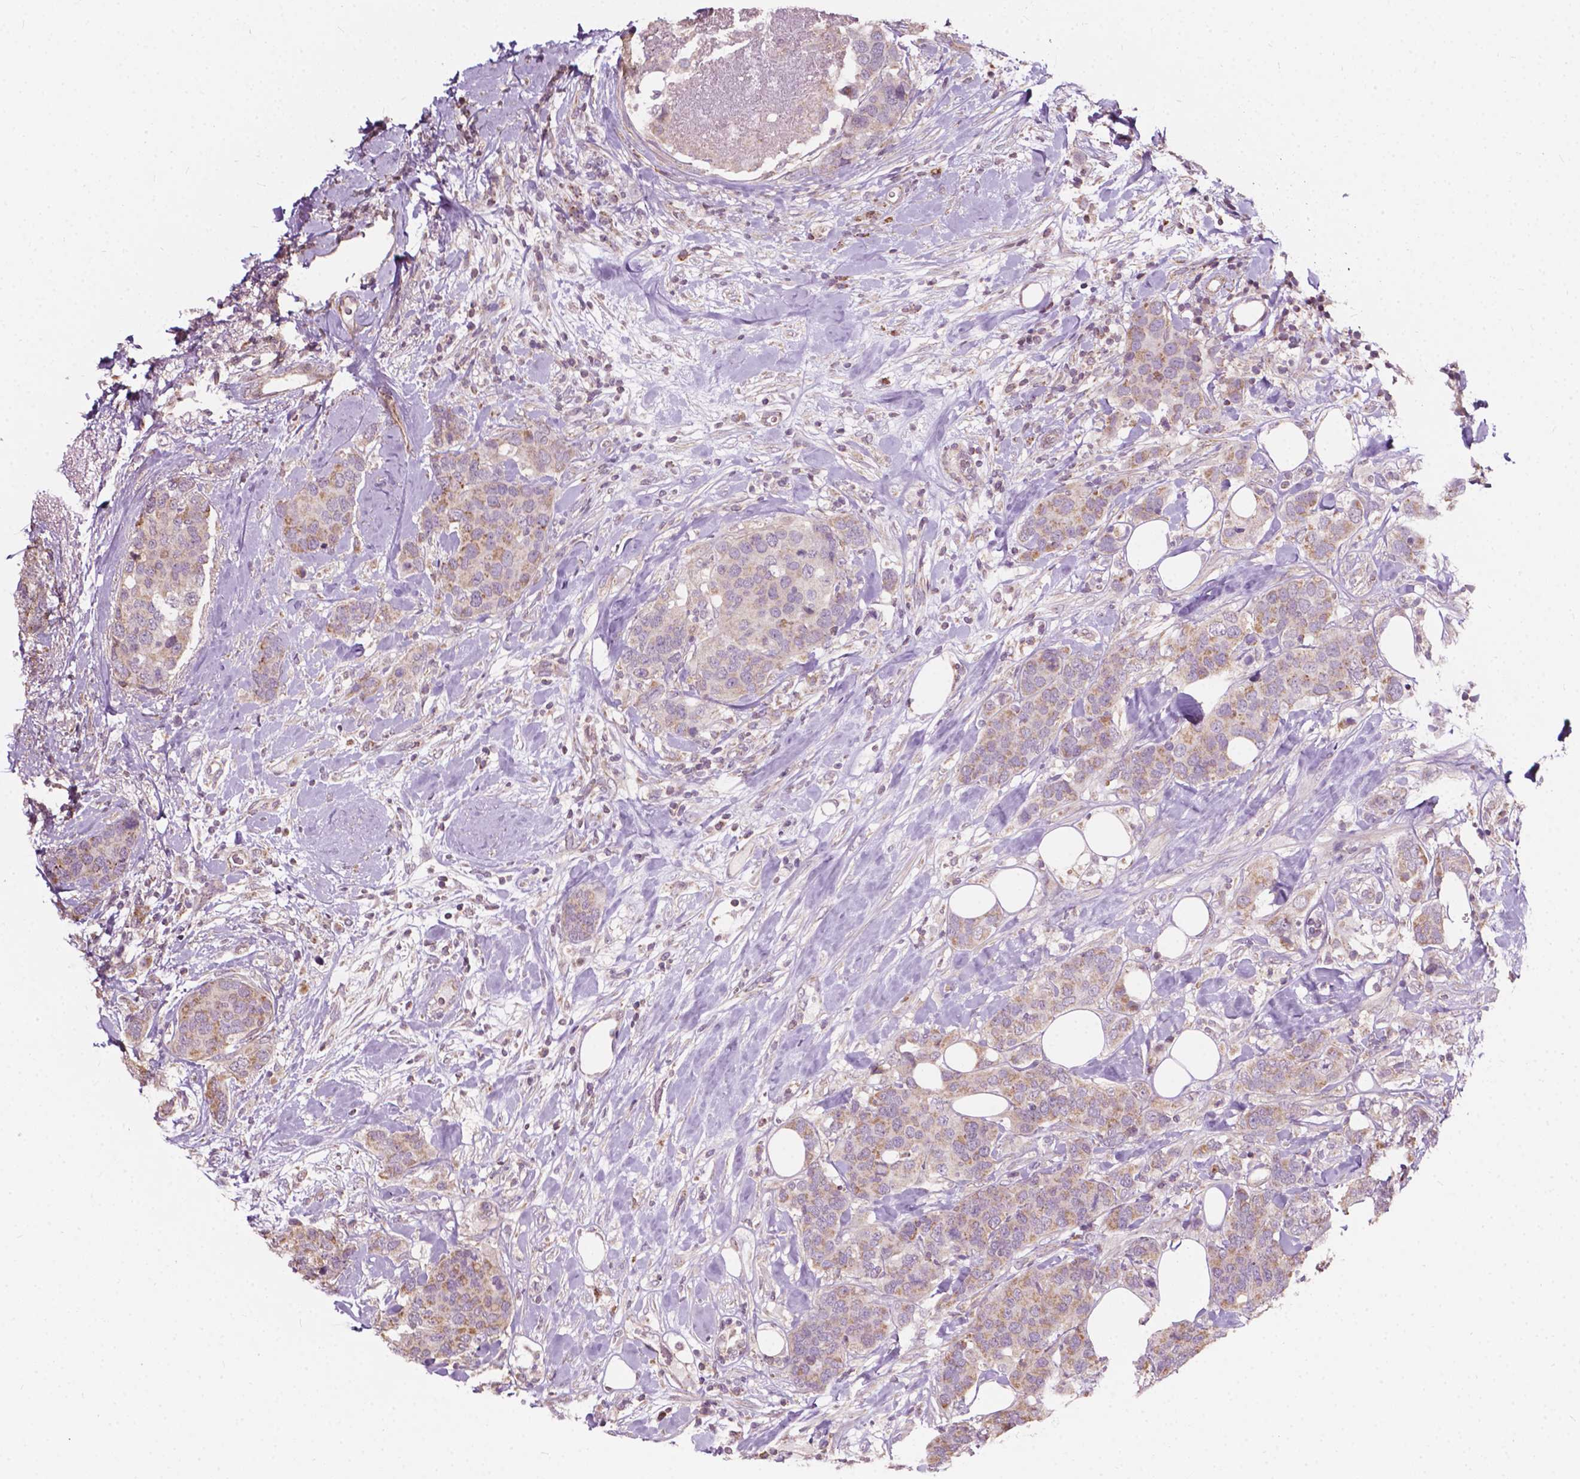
{"staining": {"intensity": "weak", "quantity": ">75%", "location": "cytoplasmic/membranous"}, "tissue": "breast cancer", "cell_type": "Tumor cells", "image_type": "cancer", "snomed": [{"axis": "morphology", "description": "Lobular carcinoma"}, {"axis": "topography", "description": "Breast"}], "caption": "This is a micrograph of IHC staining of breast cancer (lobular carcinoma), which shows weak positivity in the cytoplasmic/membranous of tumor cells.", "gene": "NDUFA10", "patient": {"sex": "female", "age": 59}}